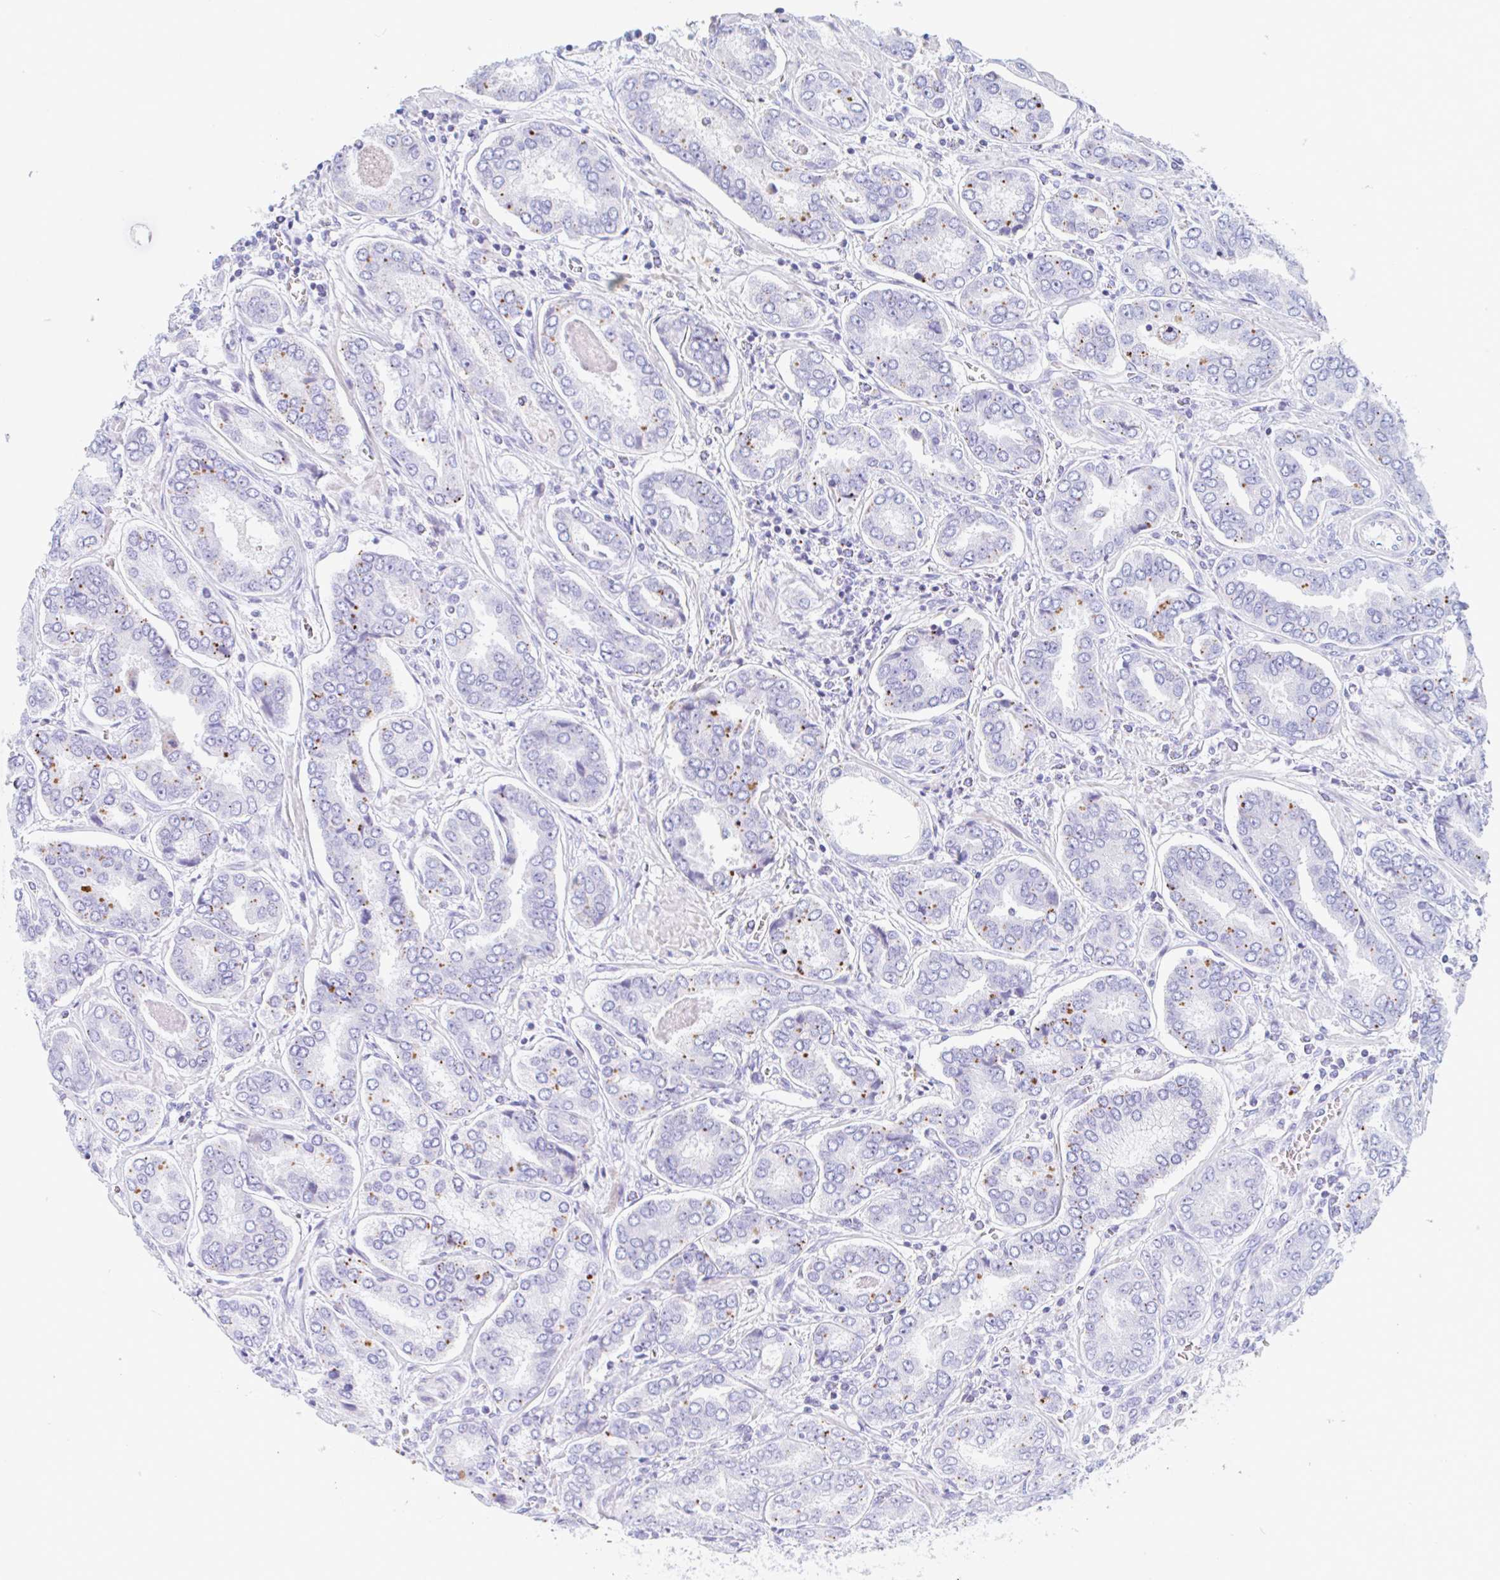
{"staining": {"intensity": "moderate", "quantity": "25%-75%", "location": "cytoplasmic/membranous"}, "tissue": "prostate cancer", "cell_type": "Tumor cells", "image_type": "cancer", "snomed": [{"axis": "morphology", "description": "Adenocarcinoma, High grade"}, {"axis": "topography", "description": "Prostate"}], "caption": "DAB (3,3'-diaminobenzidine) immunohistochemical staining of human prostate high-grade adenocarcinoma demonstrates moderate cytoplasmic/membranous protein expression in approximately 25%-75% of tumor cells.", "gene": "ANKRD9", "patient": {"sex": "male", "age": 72}}